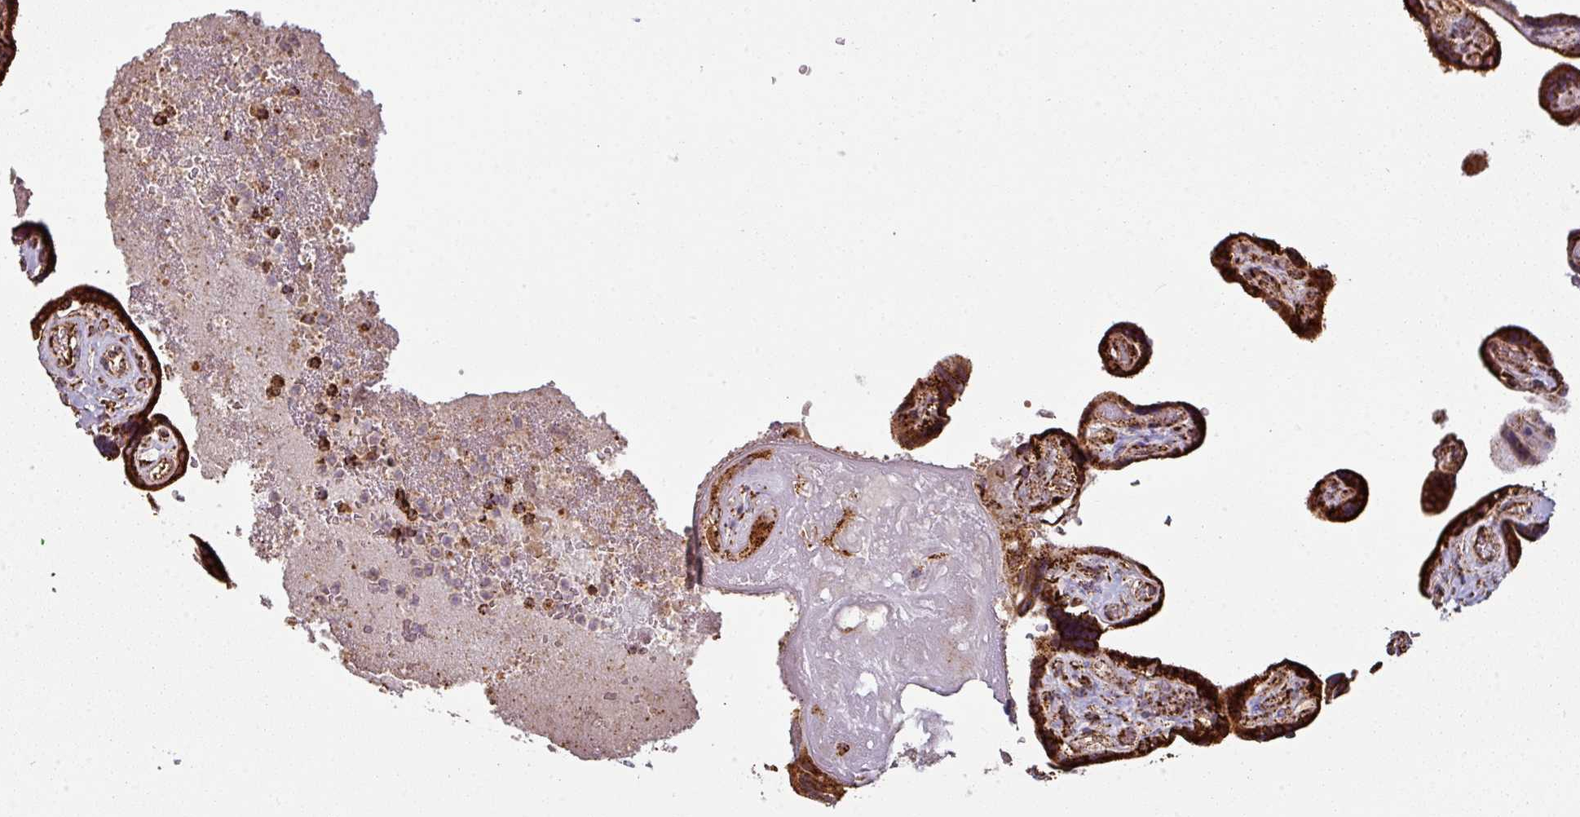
{"staining": {"intensity": "strong", "quantity": ">75%", "location": "cytoplasmic/membranous"}, "tissue": "placenta", "cell_type": "Decidual cells", "image_type": "normal", "snomed": [{"axis": "morphology", "description": "Normal tissue, NOS"}, {"axis": "topography", "description": "Placenta"}], "caption": "High-magnification brightfield microscopy of benign placenta stained with DAB (3,3'-diaminobenzidine) (brown) and counterstained with hematoxylin (blue). decidual cells exhibit strong cytoplasmic/membranous positivity is seen in about>75% of cells. (Brightfield microscopy of DAB IHC at high magnification).", "gene": "TRAP1", "patient": {"sex": "female", "age": 32}}